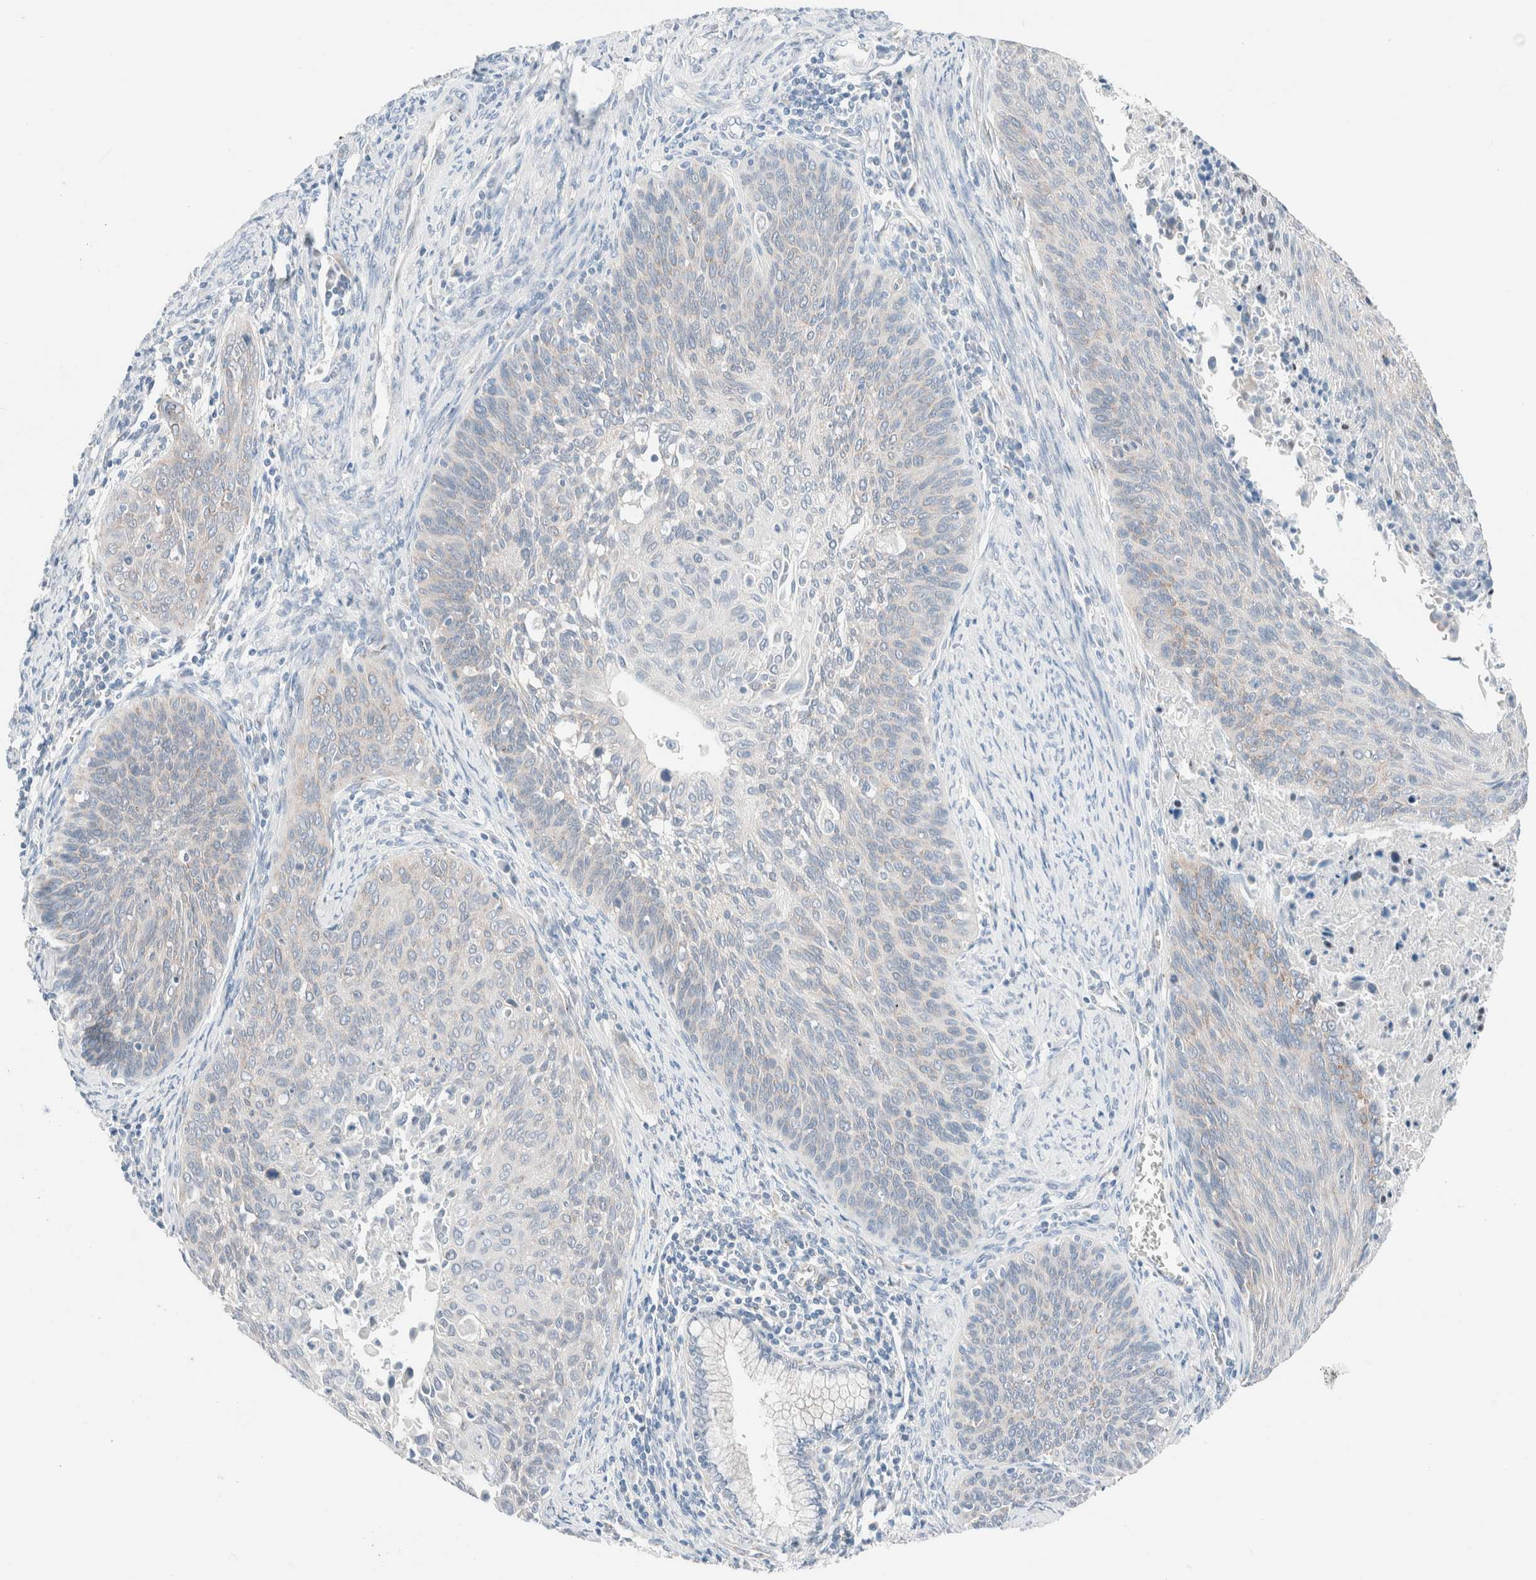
{"staining": {"intensity": "weak", "quantity": "<25%", "location": "cytoplasmic/membranous"}, "tissue": "cervical cancer", "cell_type": "Tumor cells", "image_type": "cancer", "snomed": [{"axis": "morphology", "description": "Squamous cell carcinoma, NOS"}, {"axis": "topography", "description": "Cervix"}], "caption": "High magnification brightfield microscopy of squamous cell carcinoma (cervical) stained with DAB (brown) and counterstained with hematoxylin (blue): tumor cells show no significant staining.", "gene": "CASC3", "patient": {"sex": "female", "age": 55}}